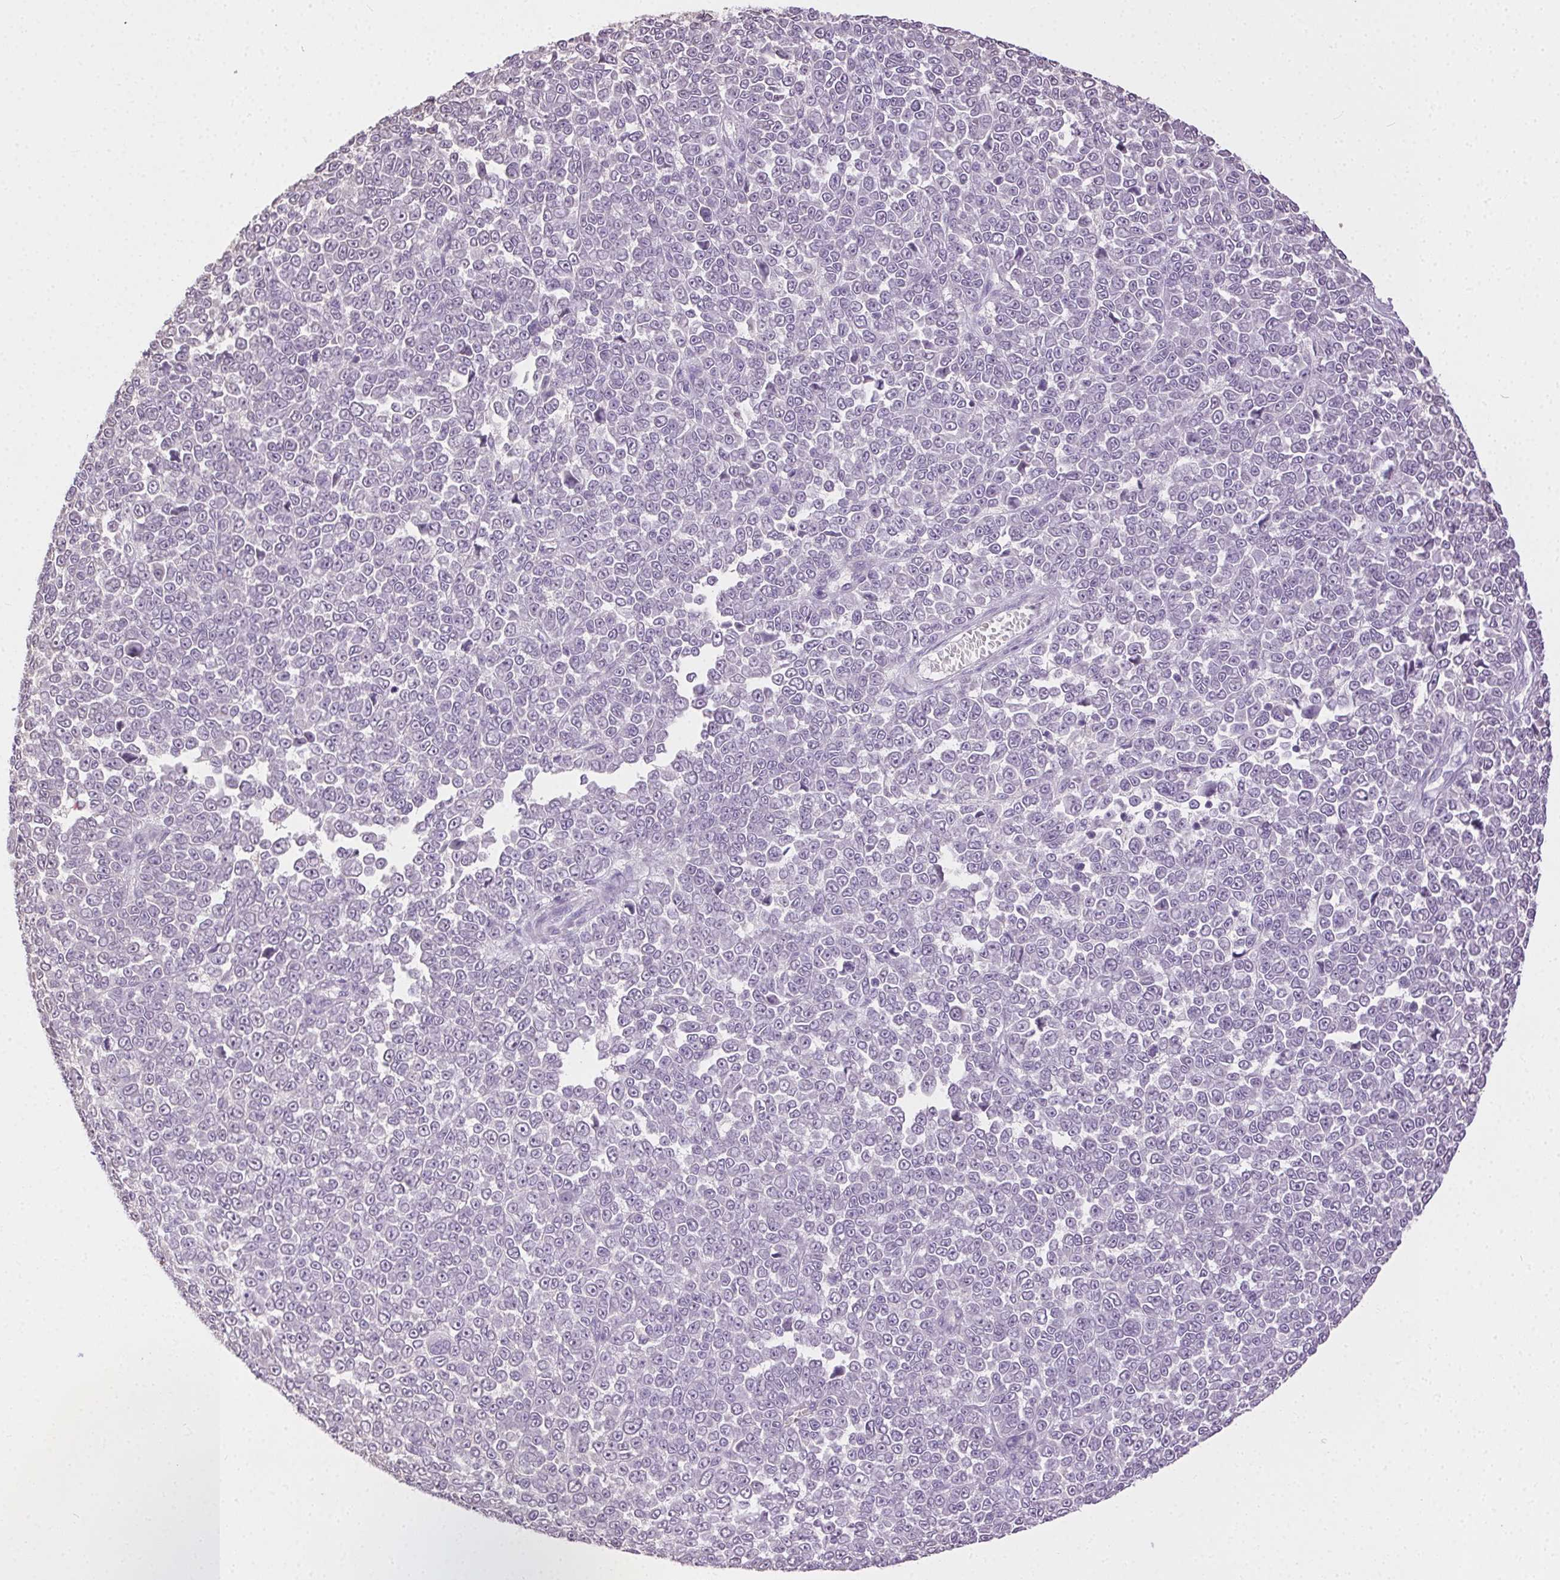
{"staining": {"intensity": "negative", "quantity": "none", "location": "none"}, "tissue": "melanoma", "cell_type": "Tumor cells", "image_type": "cancer", "snomed": [{"axis": "morphology", "description": "Malignant melanoma, NOS"}, {"axis": "topography", "description": "Skin"}], "caption": "Immunohistochemical staining of melanoma exhibits no significant positivity in tumor cells.", "gene": "SYCE2", "patient": {"sex": "female", "age": 95}}